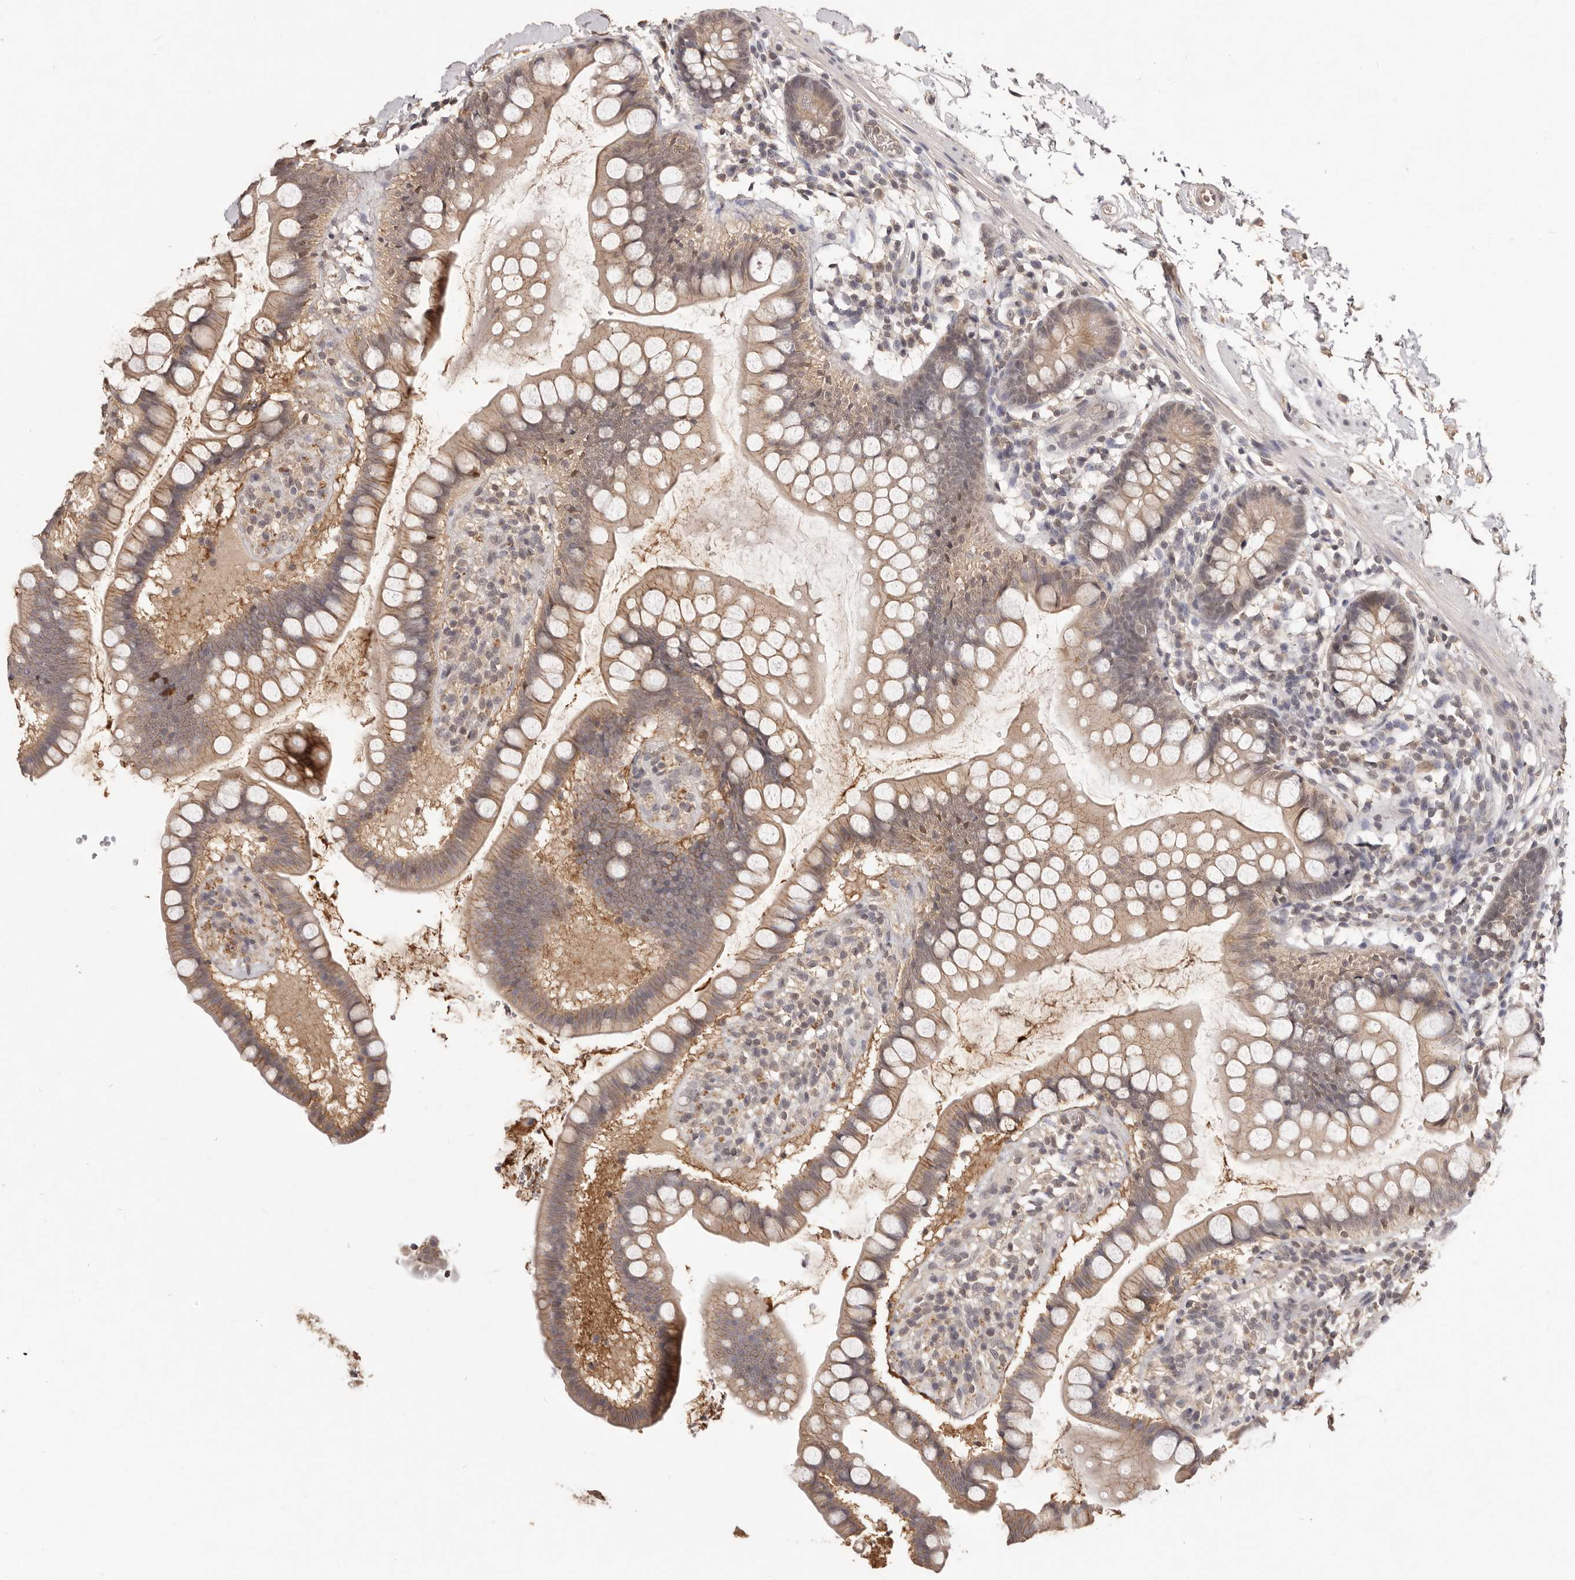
{"staining": {"intensity": "moderate", "quantity": ">75%", "location": "cytoplasmic/membranous"}, "tissue": "small intestine", "cell_type": "Glandular cells", "image_type": "normal", "snomed": [{"axis": "morphology", "description": "Normal tissue, NOS"}, {"axis": "topography", "description": "Small intestine"}], "caption": "Immunohistochemistry staining of benign small intestine, which shows medium levels of moderate cytoplasmic/membranous staining in approximately >75% of glandular cells indicating moderate cytoplasmic/membranous protein staining. The staining was performed using DAB (brown) for protein detection and nuclei were counterstained in hematoxylin (blue).", "gene": "TSPAN13", "patient": {"sex": "female", "age": 84}}